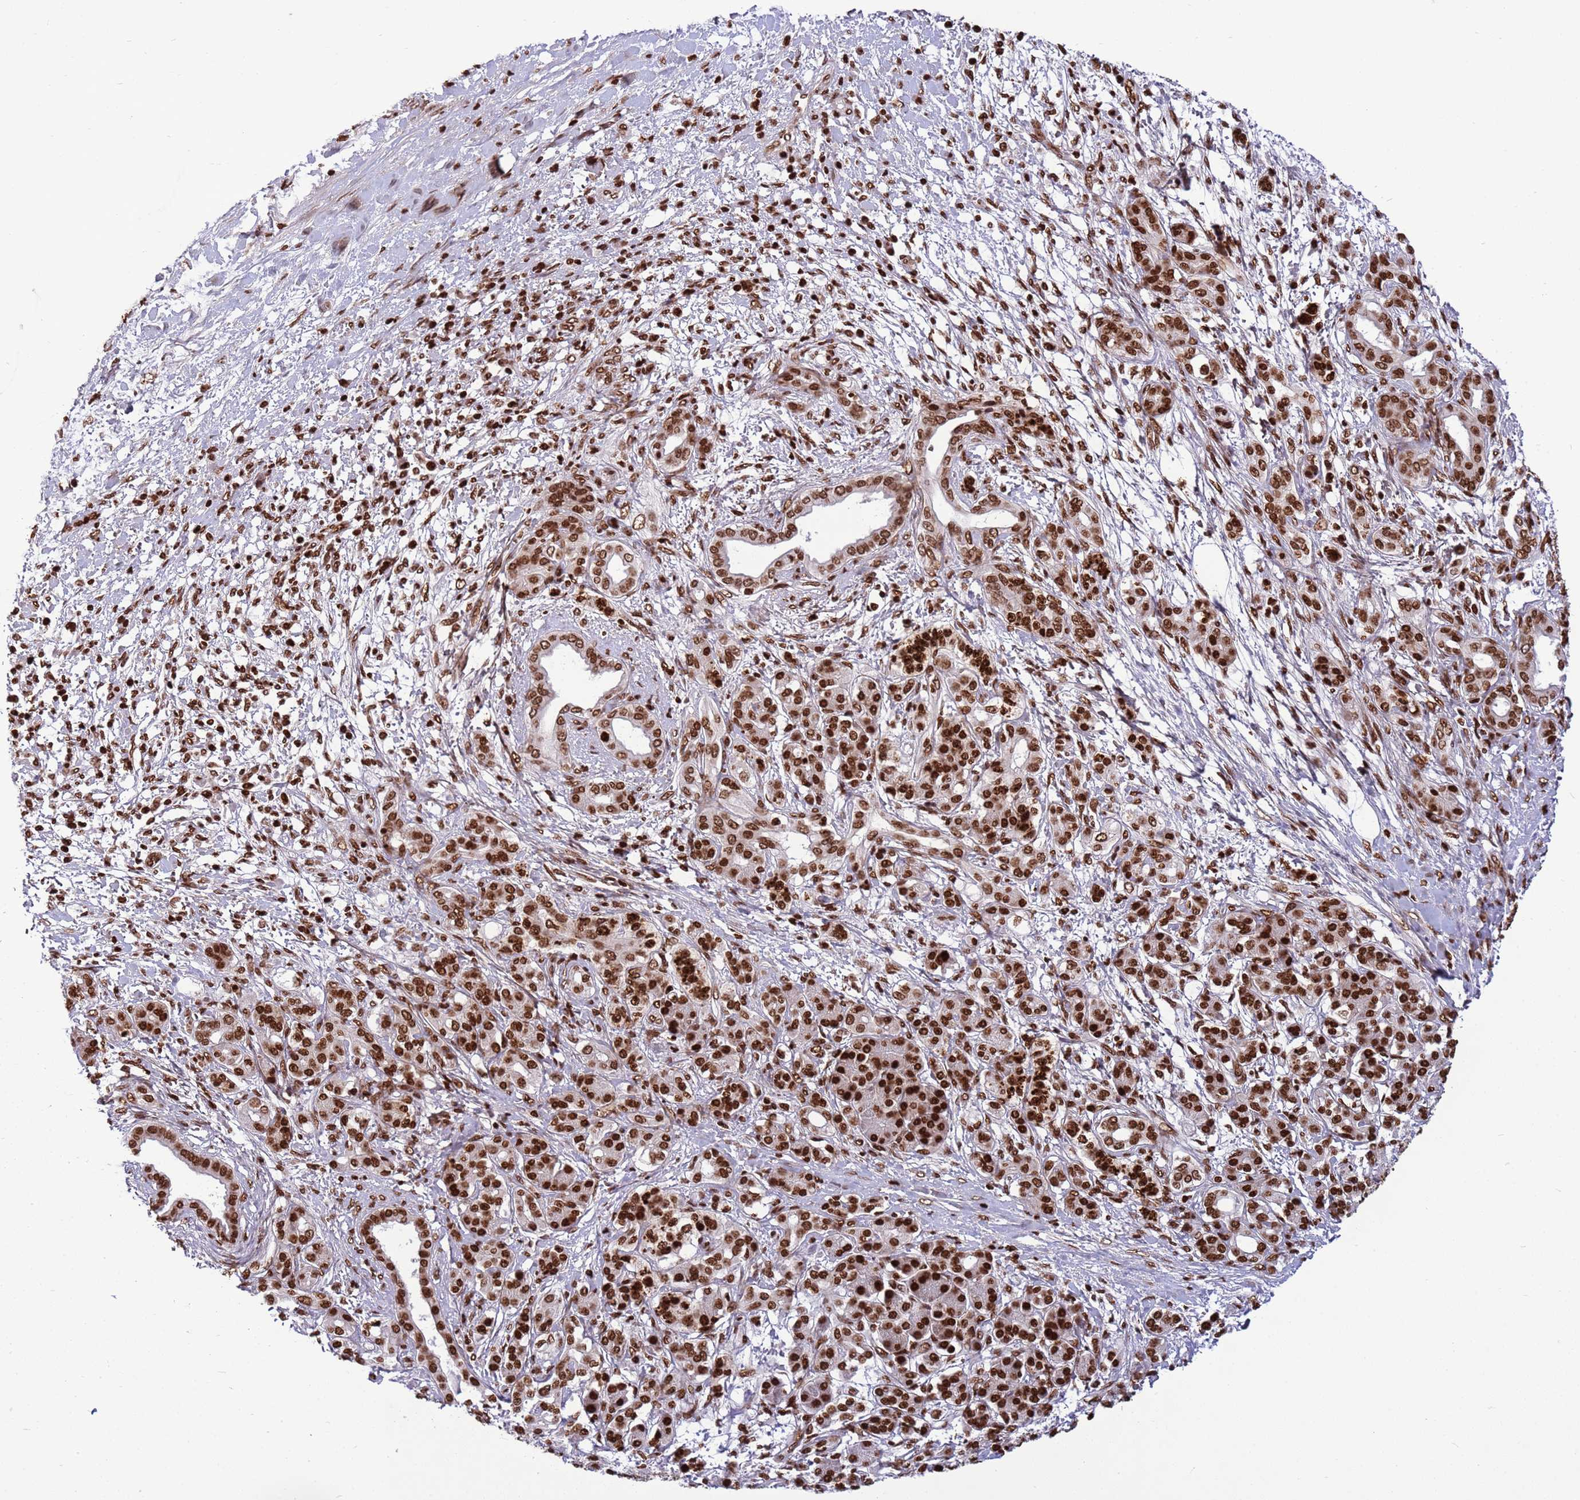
{"staining": {"intensity": "strong", "quantity": ">75%", "location": "nuclear"}, "tissue": "pancreatic cancer", "cell_type": "Tumor cells", "image_type": "cancer", "snomed": [{"axis": "morphology", "description": "Adenocarcinoma, NOS"}, {"axis": "topography", "description": "Pancreas"}], "caption": "Strong nuclear positivity is present in about >75% of tumor cells in pancreatic cancer (adenocarcinoma). (IHC, brightfield microscopy, high magnification).", "gene": "H3-3B", "patient": {"sex": "female", "age": 55}}